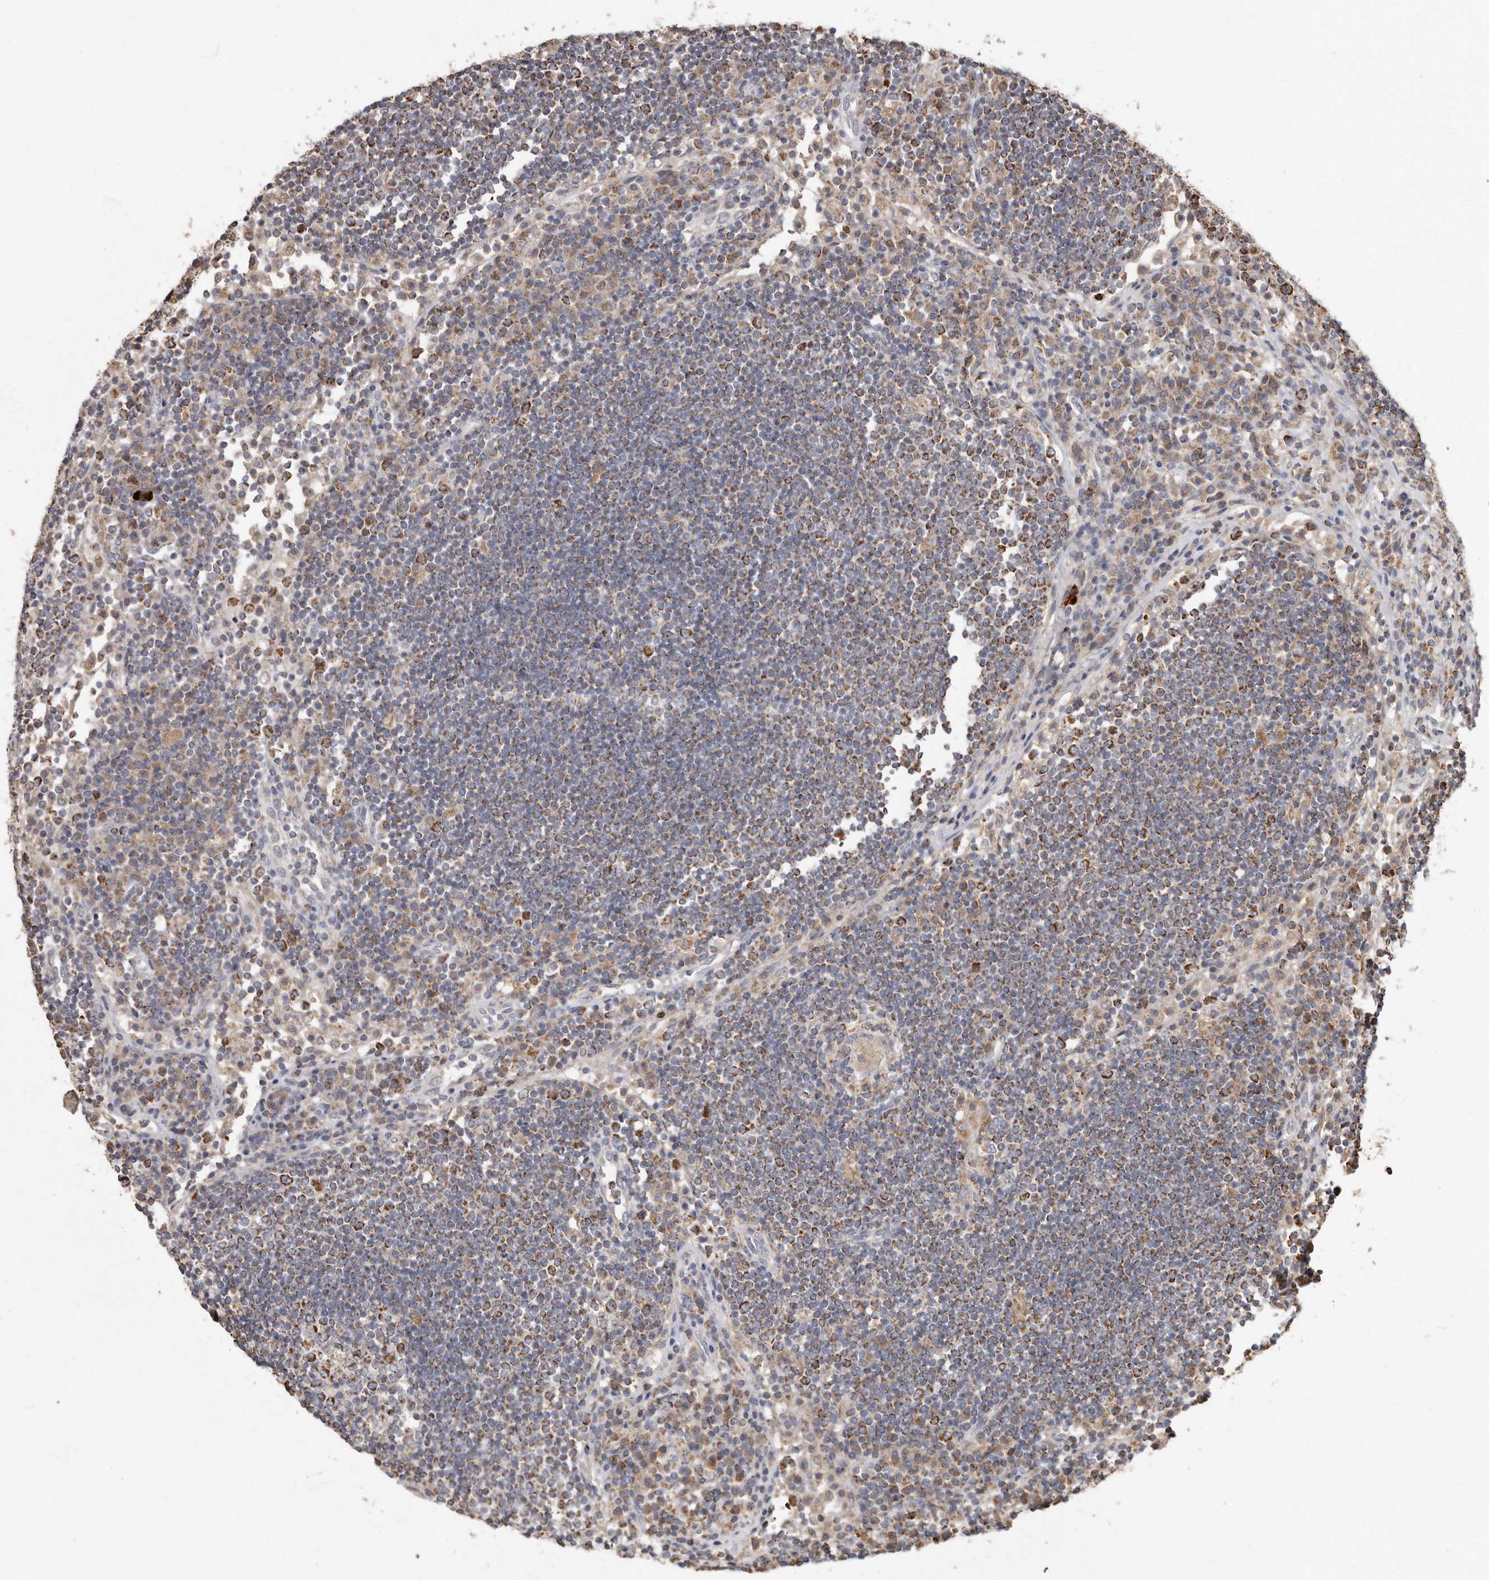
{"staining": {"intensity": "moderate", "quantity": "25%-75%", "location": "cytoplasmic/membranous"}, "tissue": "lymph node", "cell_type": "Germinal center cells", "image_type": "normal", "snomed": [{"axis": "morphology", "description": "Normal tissue, NOS"}, {"axis": "topography", "description": "Lymph node"}], "caption": "Lymph node stained for a protein exhibits moderate cytoplasmic/membranous positivity in germinal center cells. Nuclei are stained in blue.", "gene": "KIF26B", "patient": {"sex": "female", "age": 53}}